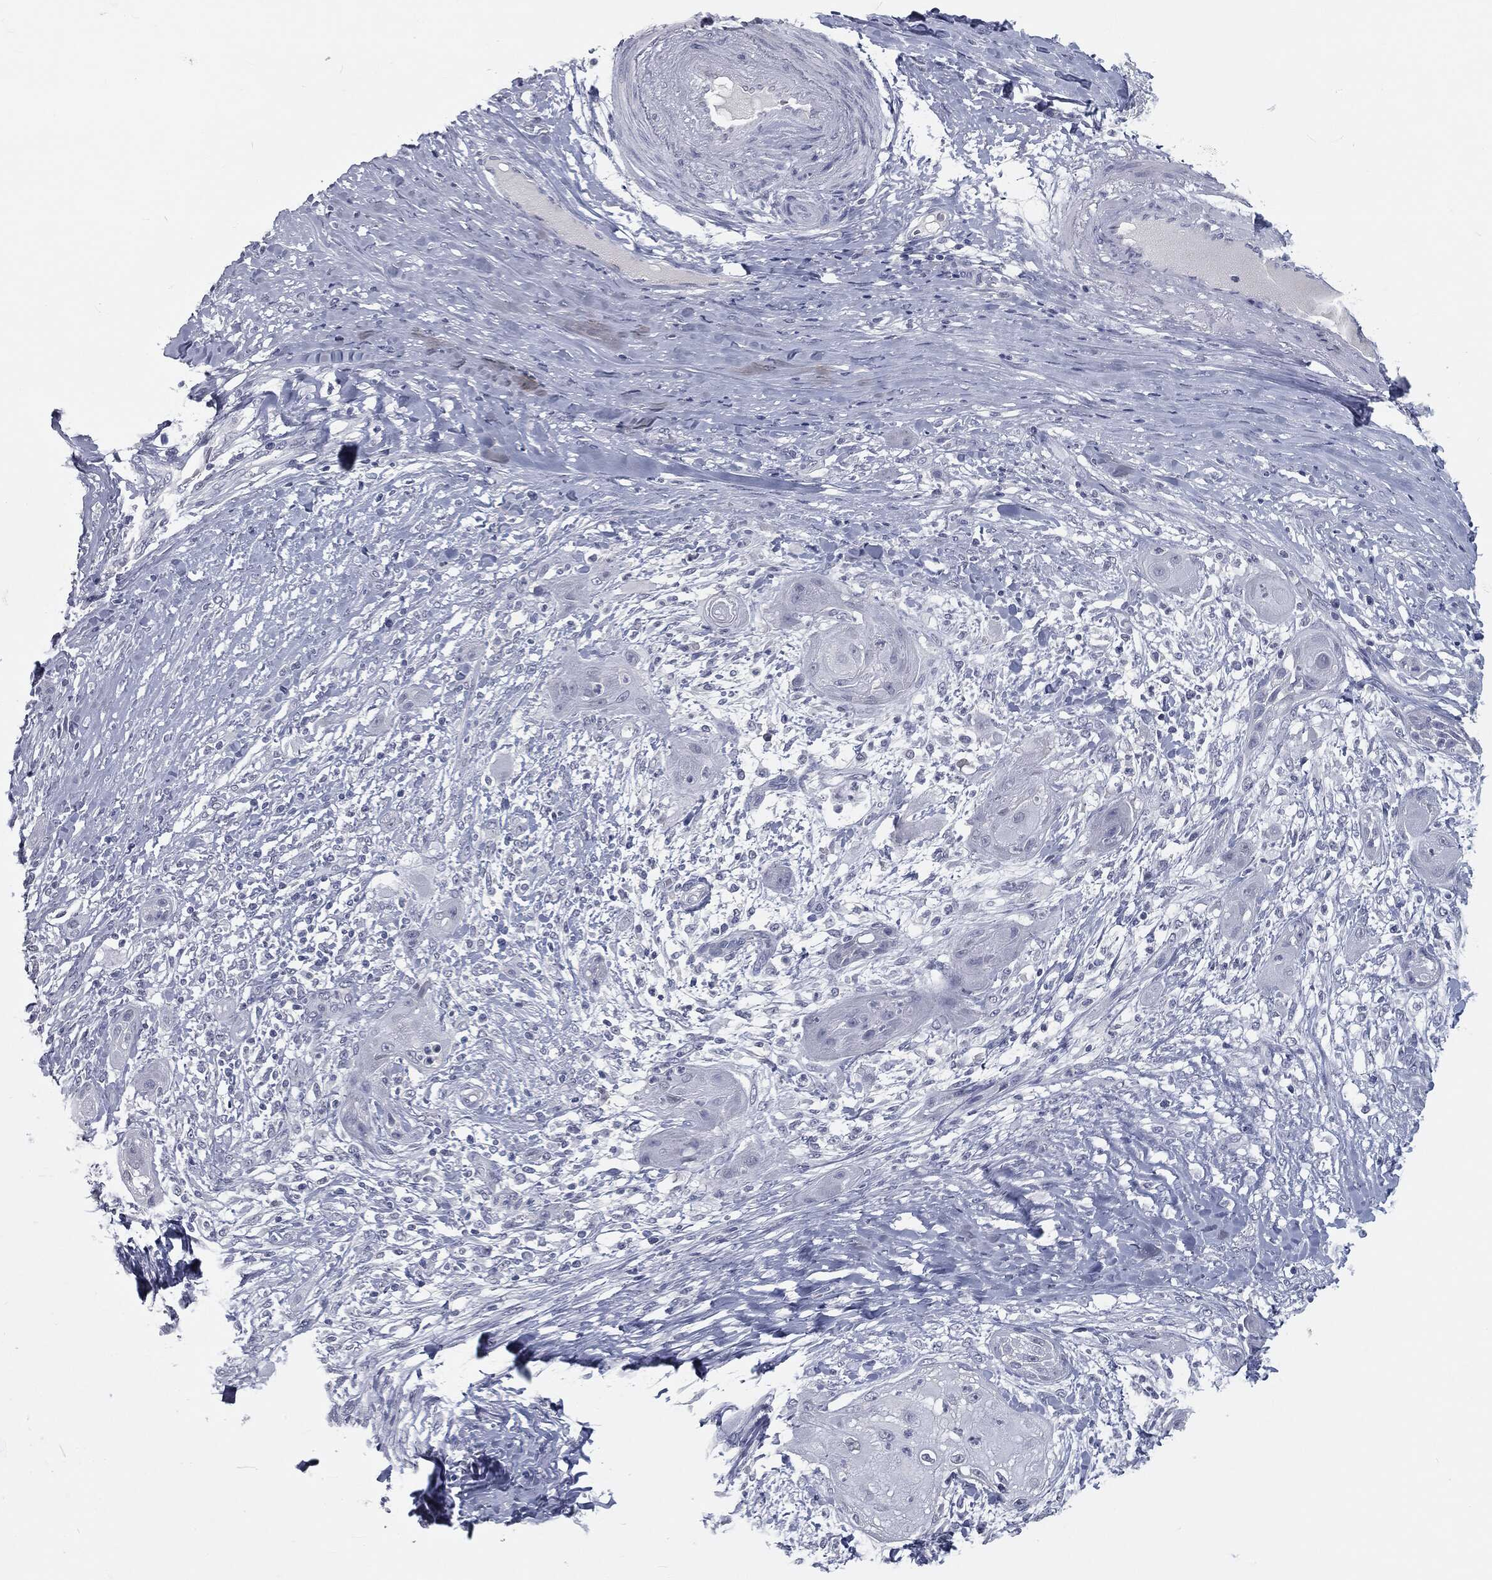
{"staining": {"intensity": "negative", "quantity": "none", "location": "none"}, "tissue": "skin cancer", "cell_type": "Tumor cells", "image_type": "cancer", "snomed": [{"axis": "morphology", "description": "Squamous cell carcinoma, NOS"}, {"axis": "topography", "description": "Skin"}], "caption": "Micrograph shows no significant protein expression in tumor cells of skin cancer (squamous cell carcinoma).", "gene": "PRAME", "patient": {"sex": "male", "age": 62}}